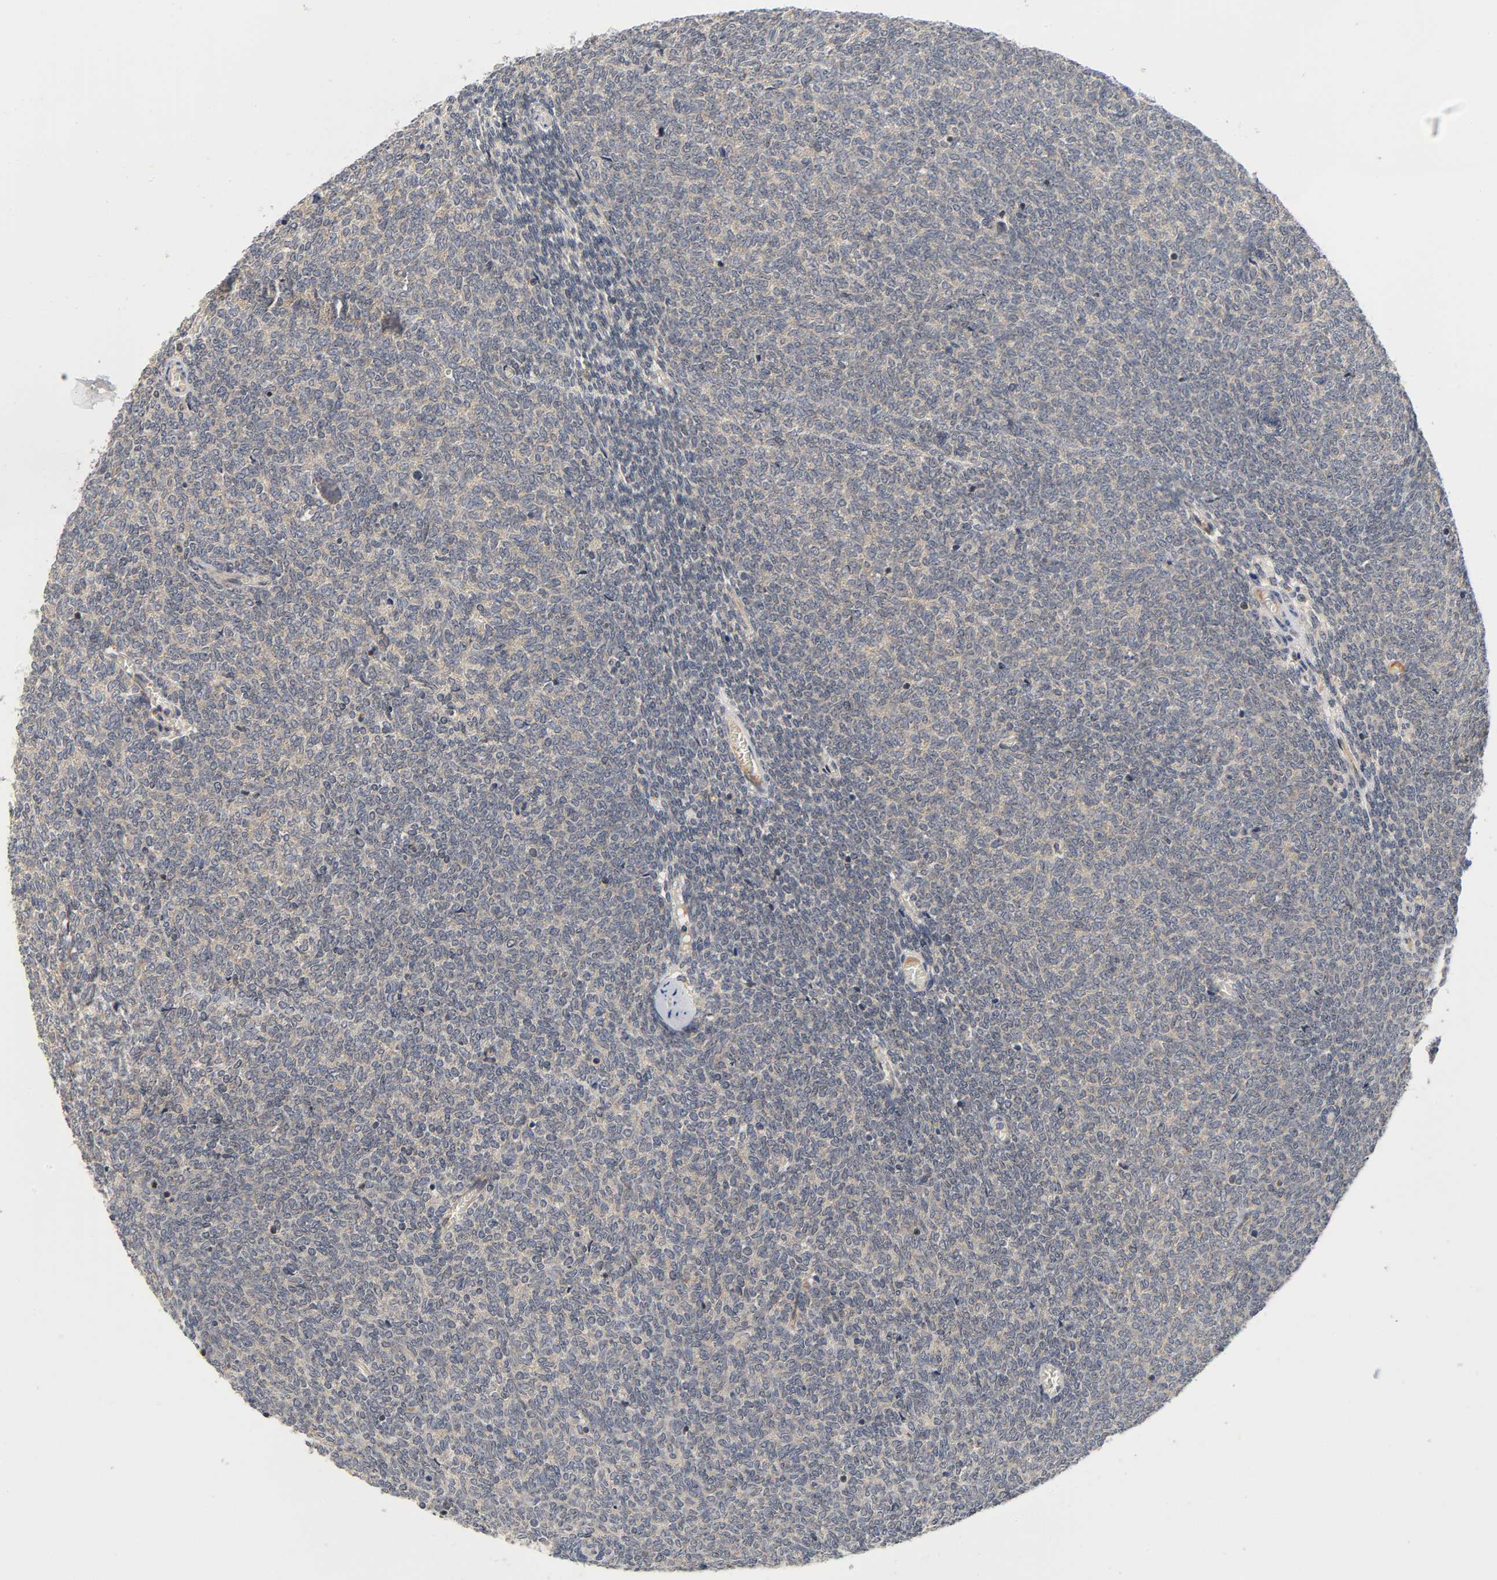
{"staining": {"intensity": "negative", "quantity": "none", "location": "none"}, "tissue": "renal cancer", "cell_type": "Tumor cells", "image_type": "cancer", "snomed": [{"axis": "morphology", "description": "Neoplasm, malignant, NOS"}, {"axis": "topography", "description": "Kidney"}], "caption": "Immunohistochemical staining of human malignant neoplasm (renal) displays no significant staining in tumor cells.", "gene": "NRP1", "patient": {"sex": "male", "age": 28}}